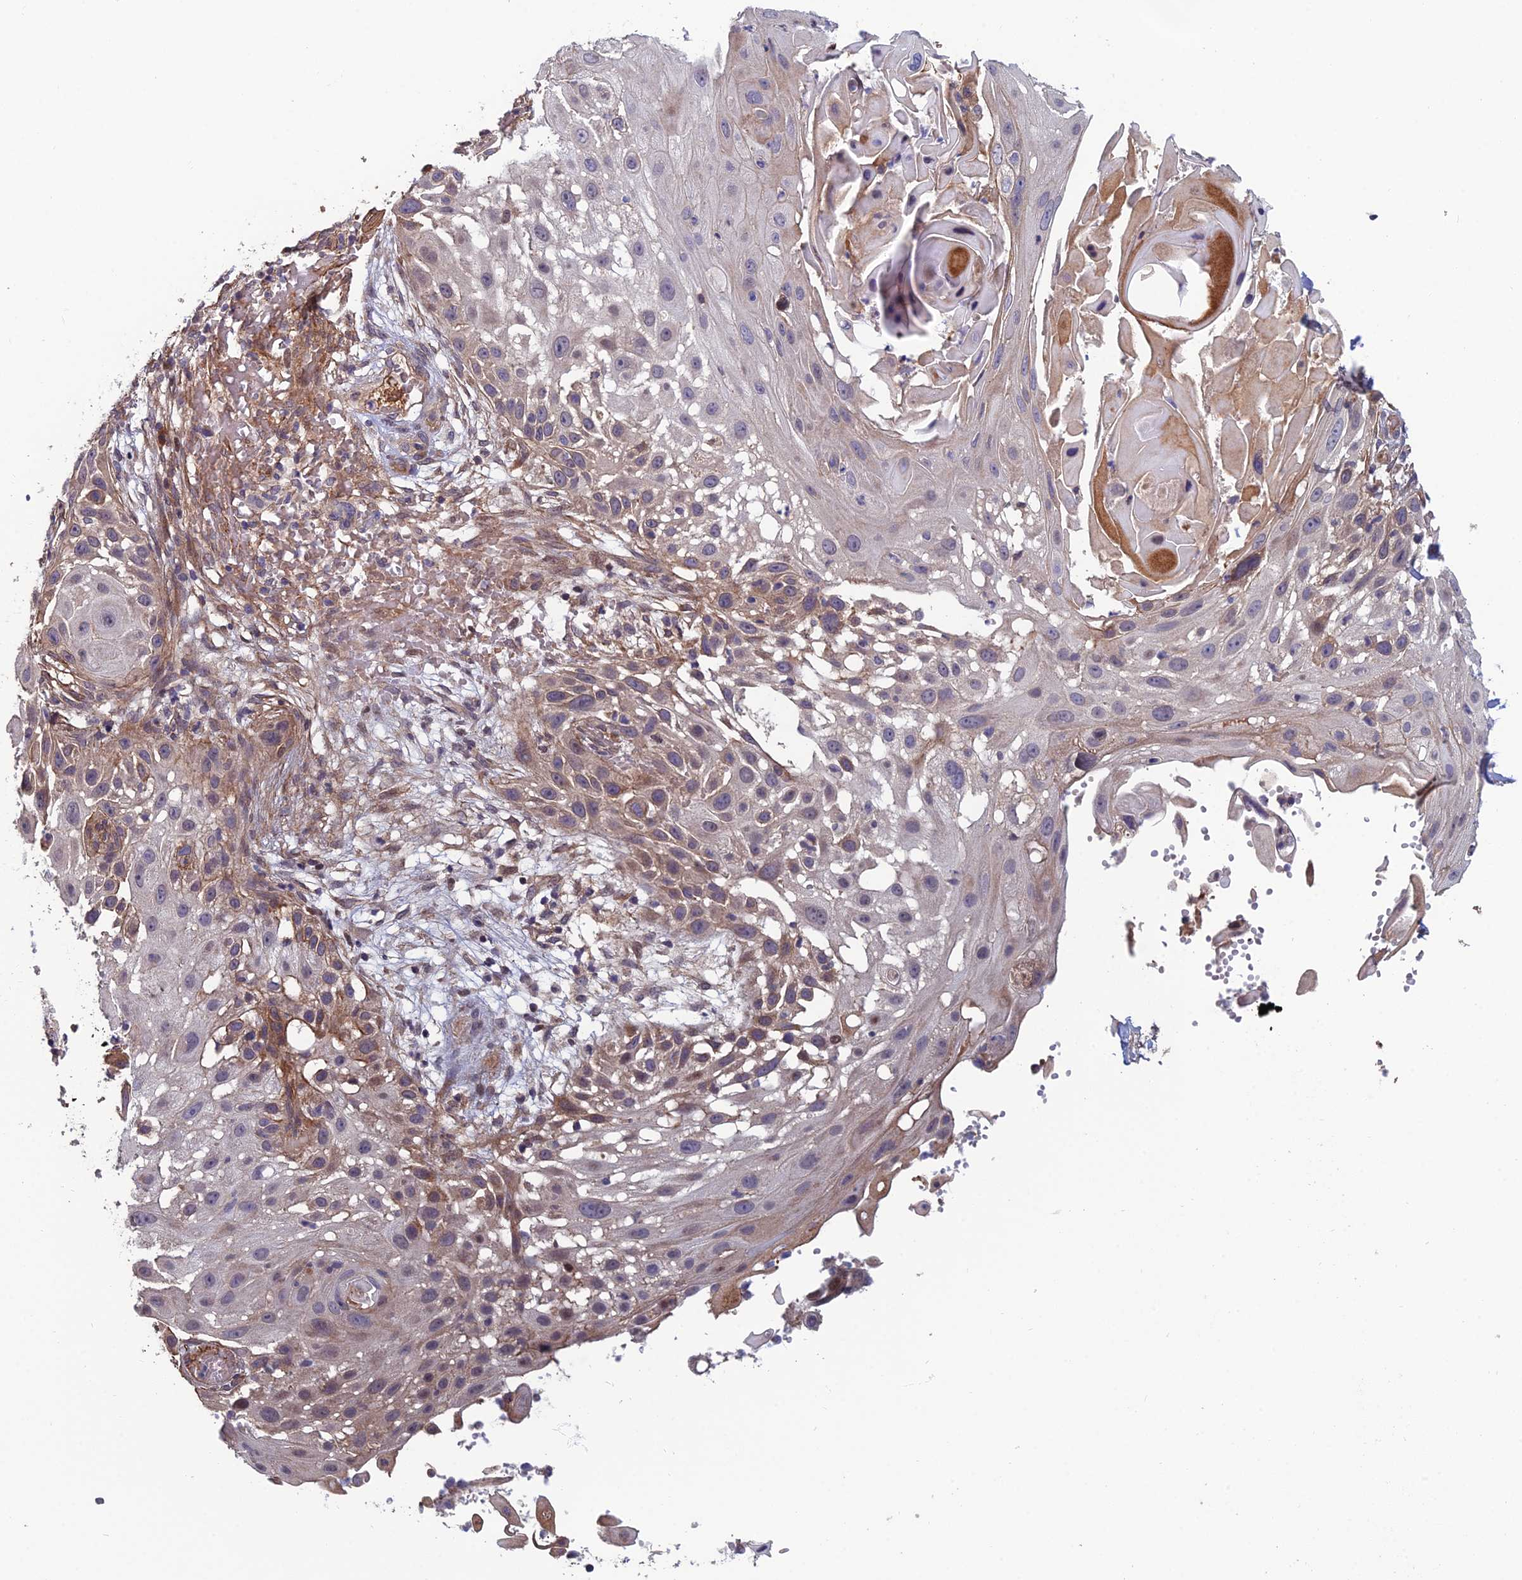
{"staining": {"intensity": "weak", "quantity": "<25%", "location": "cytoplasmic/membranous"}, "tissue": "skin cancer", "cell_type": "Tumor cells", "image_type": "cancer", "snomed": [{"axis": "morphology", "description": "Squamous cell carcinoma, NOS"}, {"axis": "topography", "description": "Skin"}], "caption": "This is a micrograph of immunohistochemistry (IHC) staining of skin cancer (squamous cell carcinoma), which shows no positivity in tumor cells. Brightfield microscopy of IHC stained with DAB (brown) and hematoxylin (blue), captured at high magnification.", "gene": "CCDC183", "patient": {"sex": "female", "age": 44}}